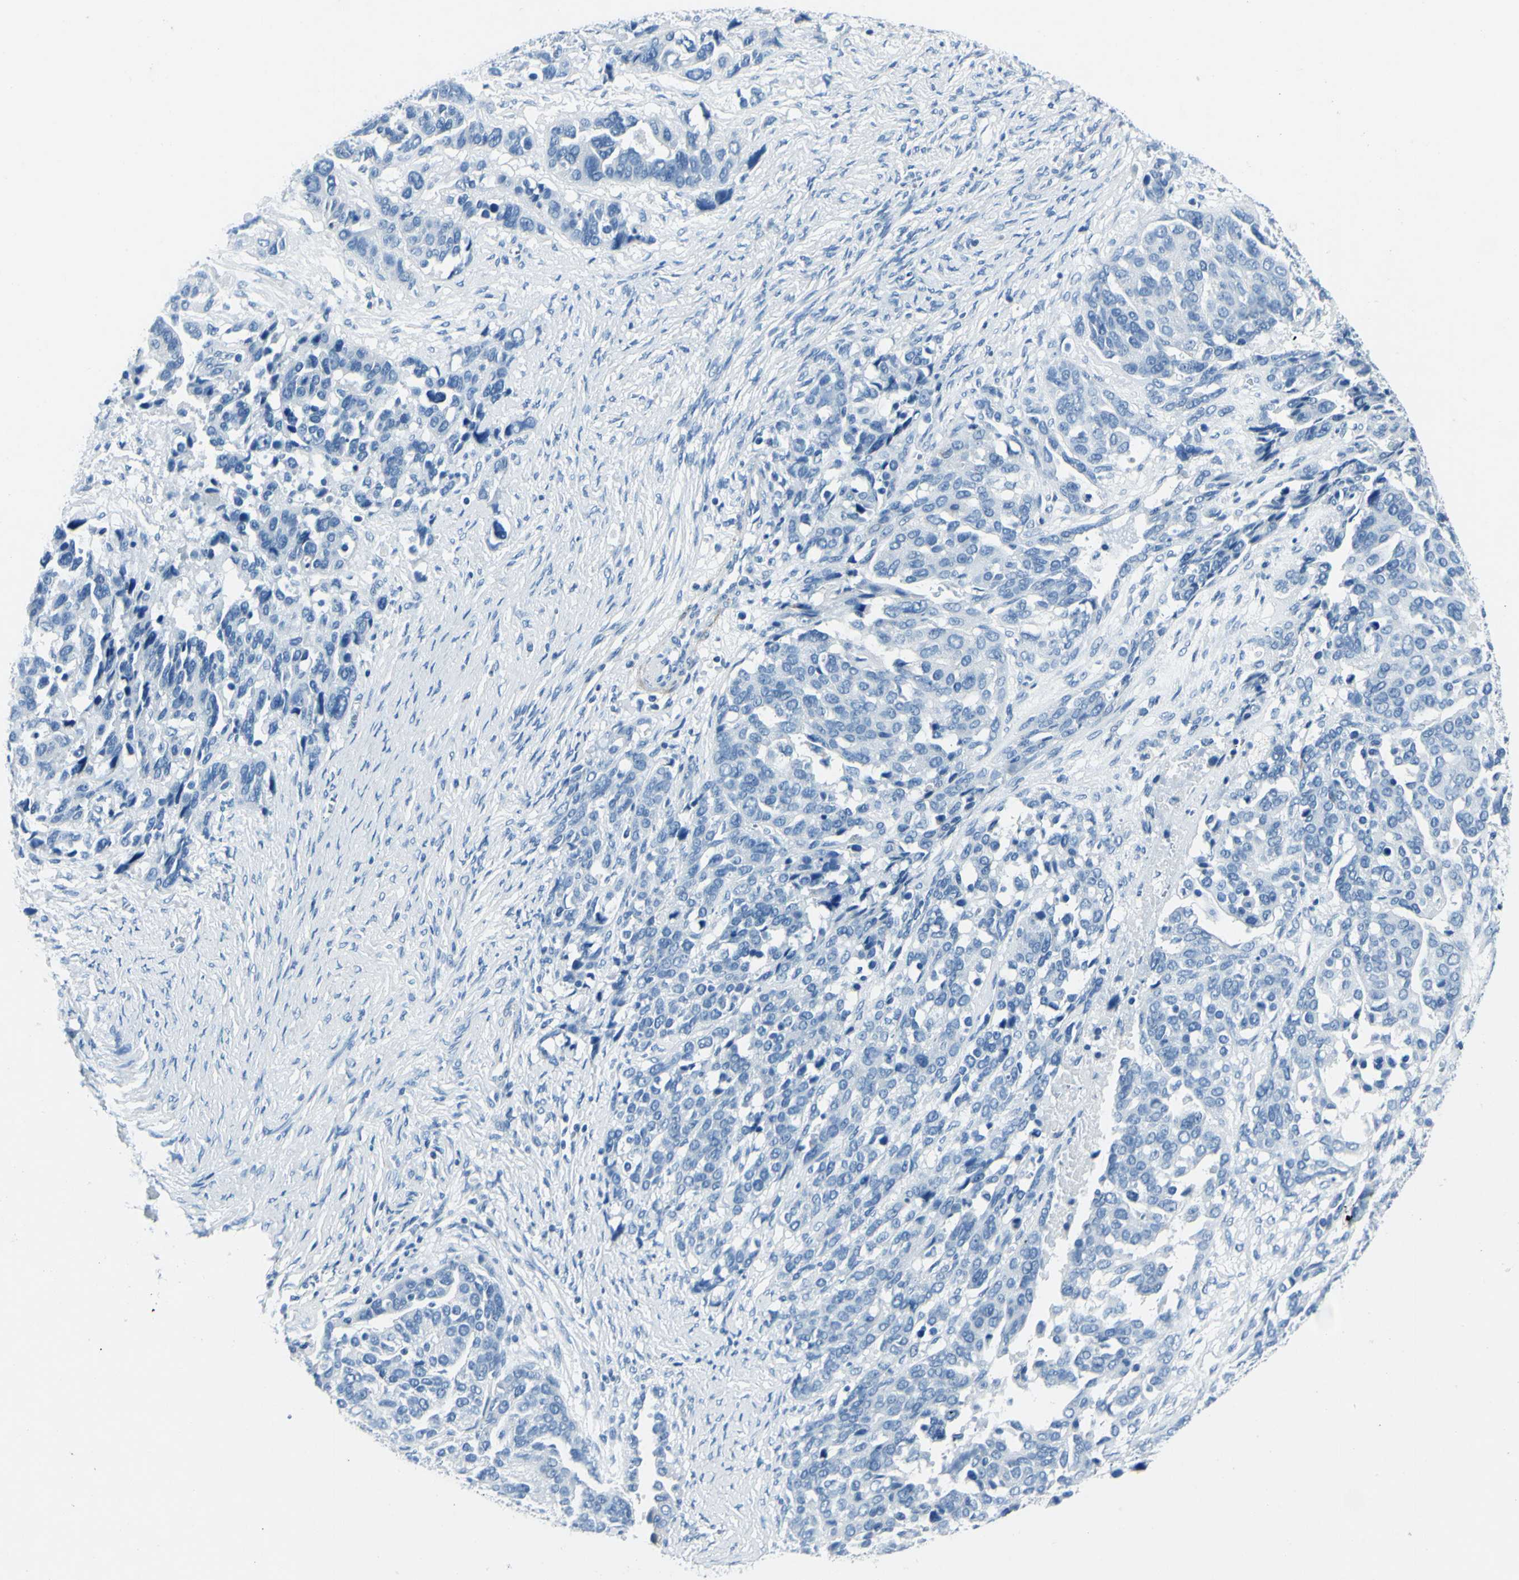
{"staining": {"intensity": "negative", "quantity": "none", "location": "none"}, "tissue": "ovarian cancer", "cell_type": "Tumor cells", "image_type": "cancer", "snomed": [{"axis": "morphology", "description": "Cystadenocarcinoma, serous, NOS"}, {"axis": "topography", "description": "Ovary"}], "caption": "Immunohistochemistry micrograph of neoplastic tissue: human ovarian serous cystadenocarcinoma stained with DAB displays no significant protein positivity in tumor cells. (DAB immunohistochemistry visualized using brightfield microscopy, high magnification).", "gene": "CDH15", "patient": {"sex": "female", "age": 44}}